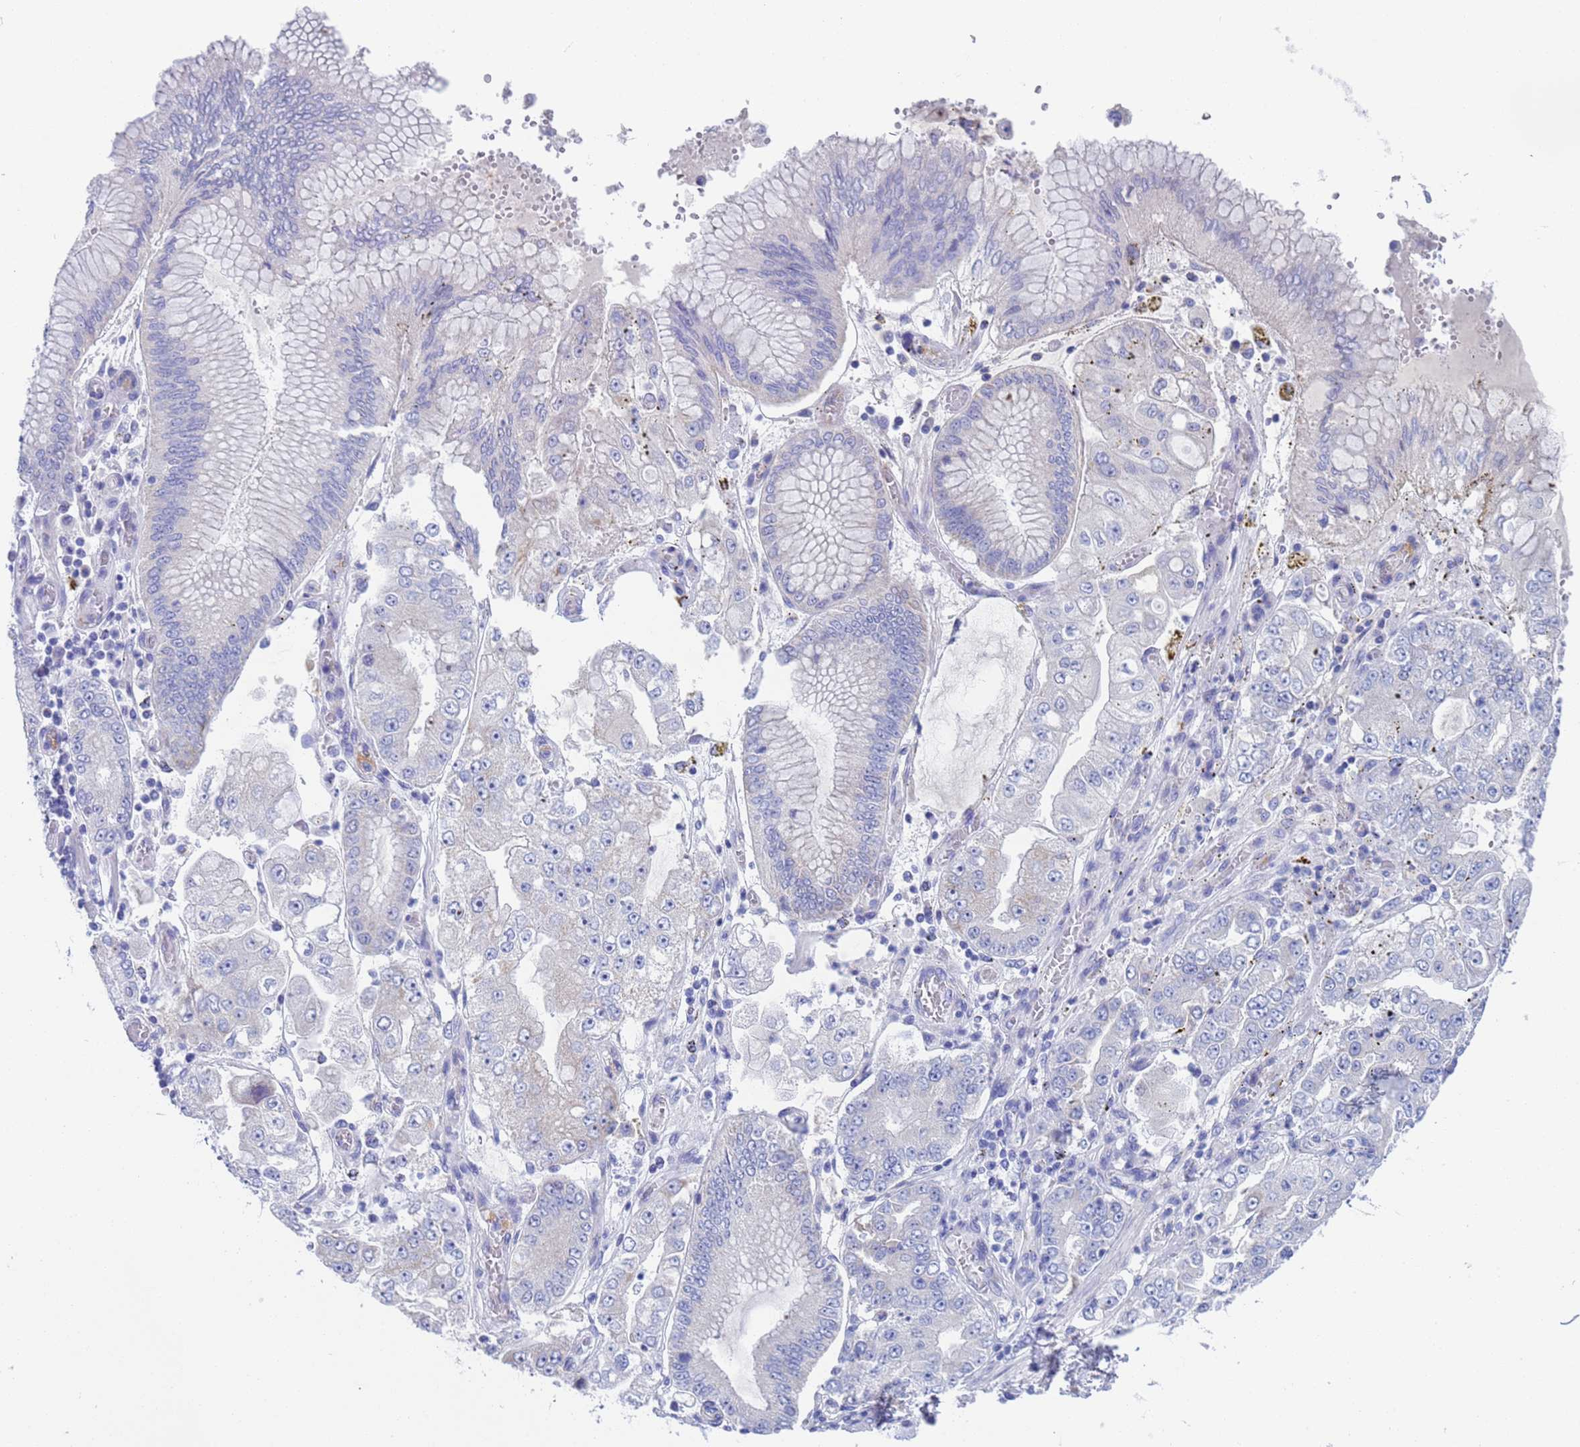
{"staining": {"intensity": "negative", "quantity": "none", "location": "none"}, "tissue": "stomach cancer", "cell_type": "Tumor cells", "image_type": "cancer", "snomed": [{"axis": "morphology", "description": "Adenocarcinoma, NOS"}, {"axis": "topography", "description": "Stomach"}], "caption": "Stomach cancer was stained to show a protein in brown. There is no significant positivity in tumor cells. (IHC, brightfield microscopy, high magnification).", "gene": "PET117", "patient": {"sex": "male", "age": 76}}